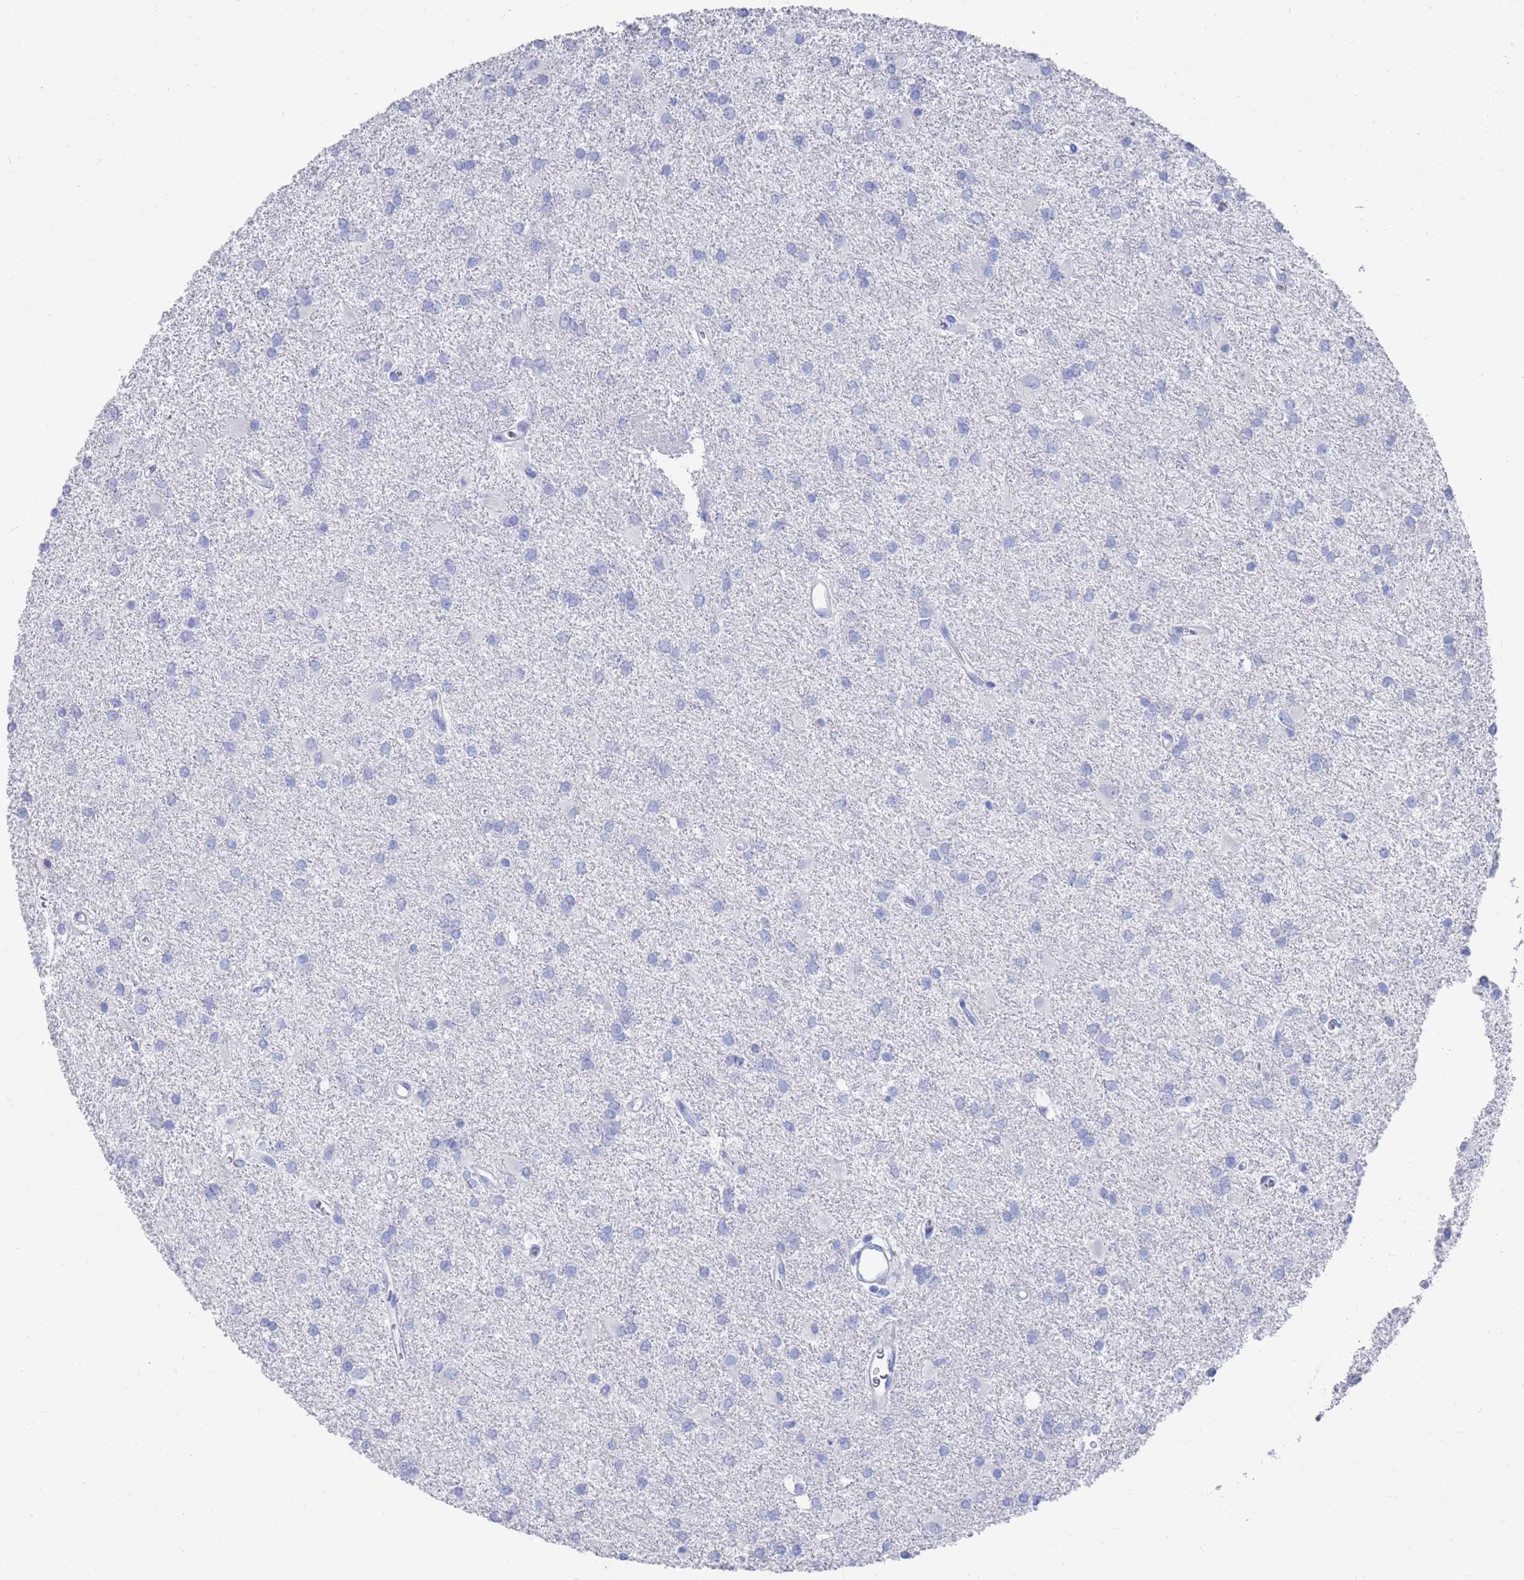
{"staining": {"intensity": "negative", "quantity": "none", "location": "none"}, "tissue": "glioma", "cell_type": "Tumor cells", "image_type": "cancer", "snomed": [{"axis": "morphology", "description": "Glioma, malignant, High grade"}, {"axis": "topography", "description": "Brain"}], "caption": "DAB immunohistochemical staining of malignant glioma (high-grade) reveals no significant staining in tumor cells.", "gene": "MTMR2", "patient": {"sex": "female", "age": 50}}